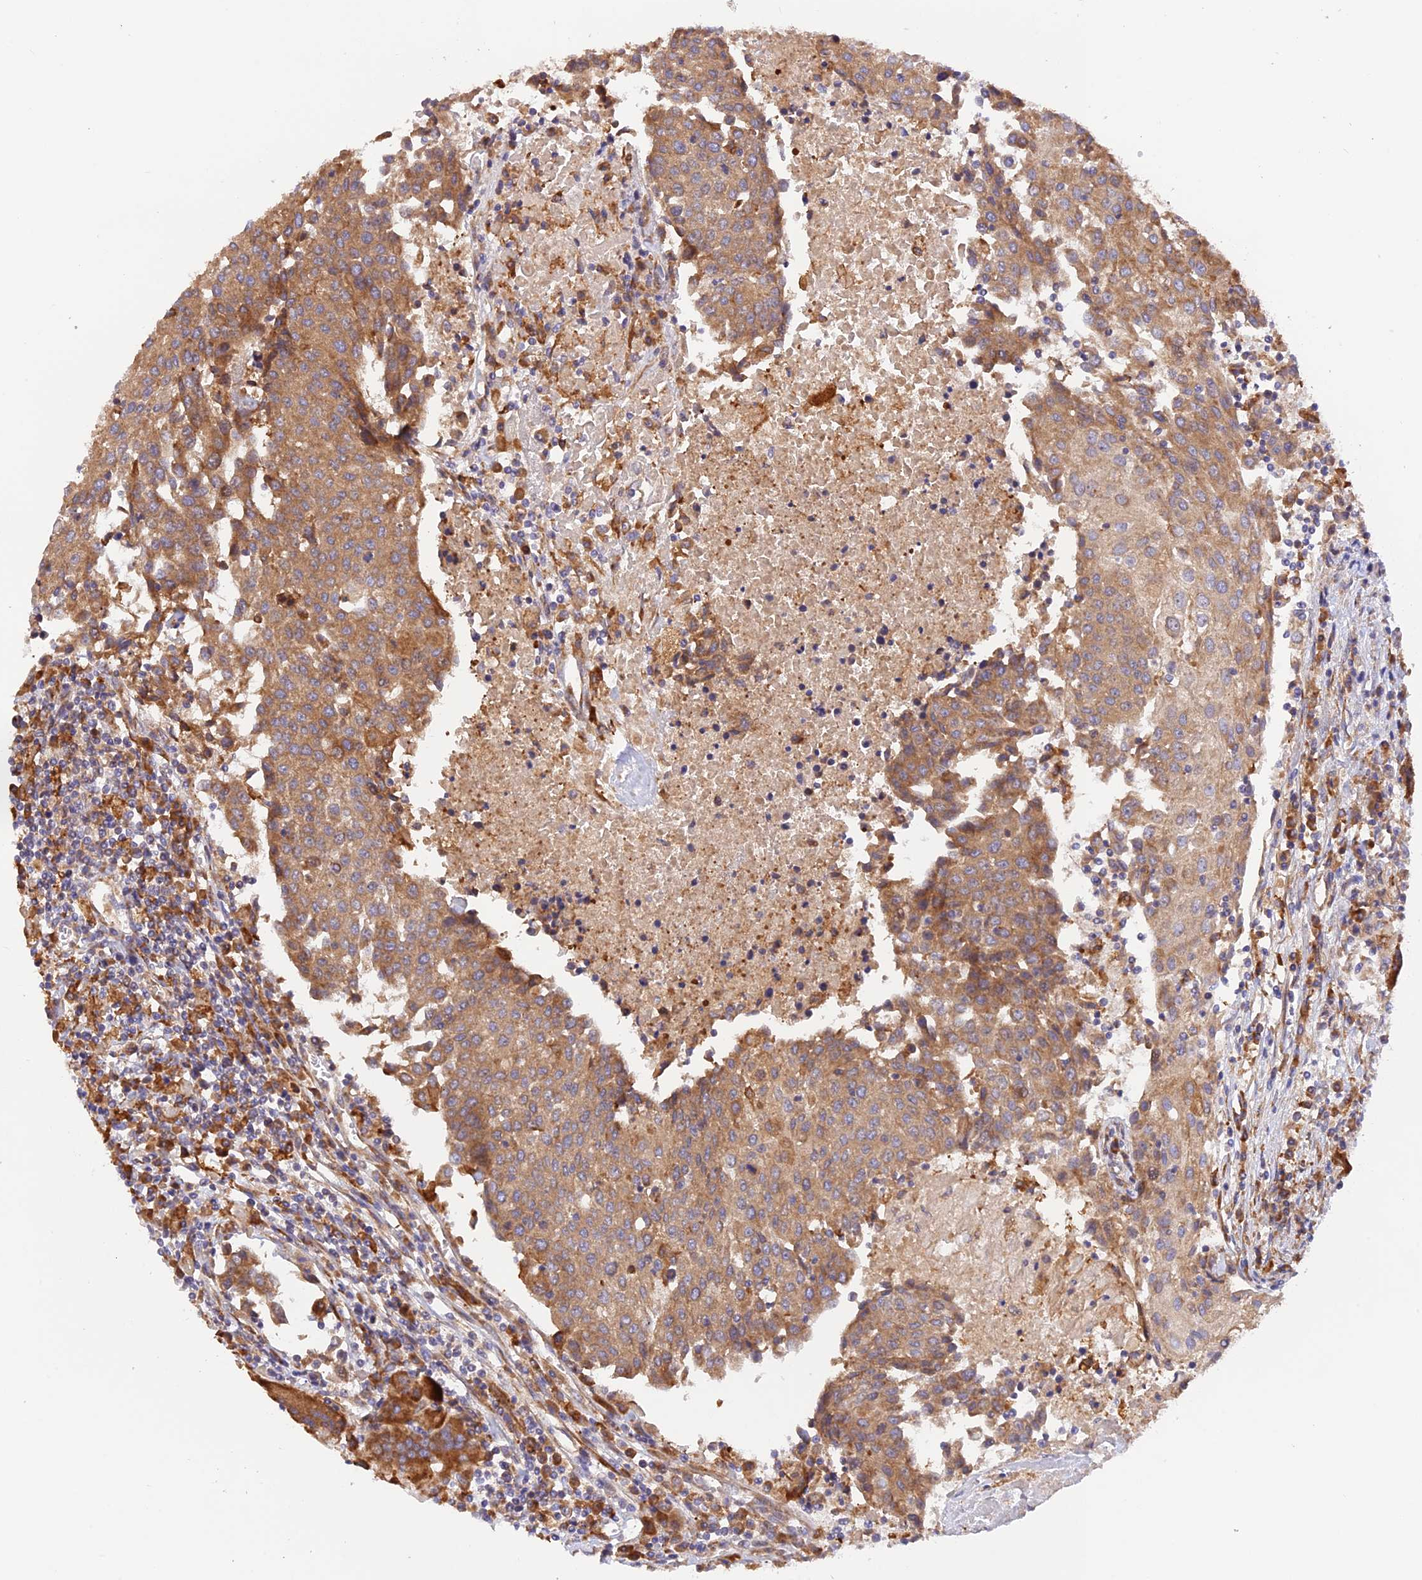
{"staining": {"intensity": "moderate", "quantity": ">75%", "location": "cytoplasmic/membranous"}, "tissue": "urothelial cancer", "cell_type": "Tumor cells", "image_type": "cancer", "snomed": [{"axis": "morphology", "description": "Urothelial carcinoma, High grade"}, {"axis": "topography", "description": "Urinary bladder"}], "caption": "Human urothelial cancer stained for a protein (brown) displays moderate cytoplasmic/membranous positive staining in approximately >75% of tumor cells.", "gene": "RPL5", "patient": {"sex": "female", "age": 85}}